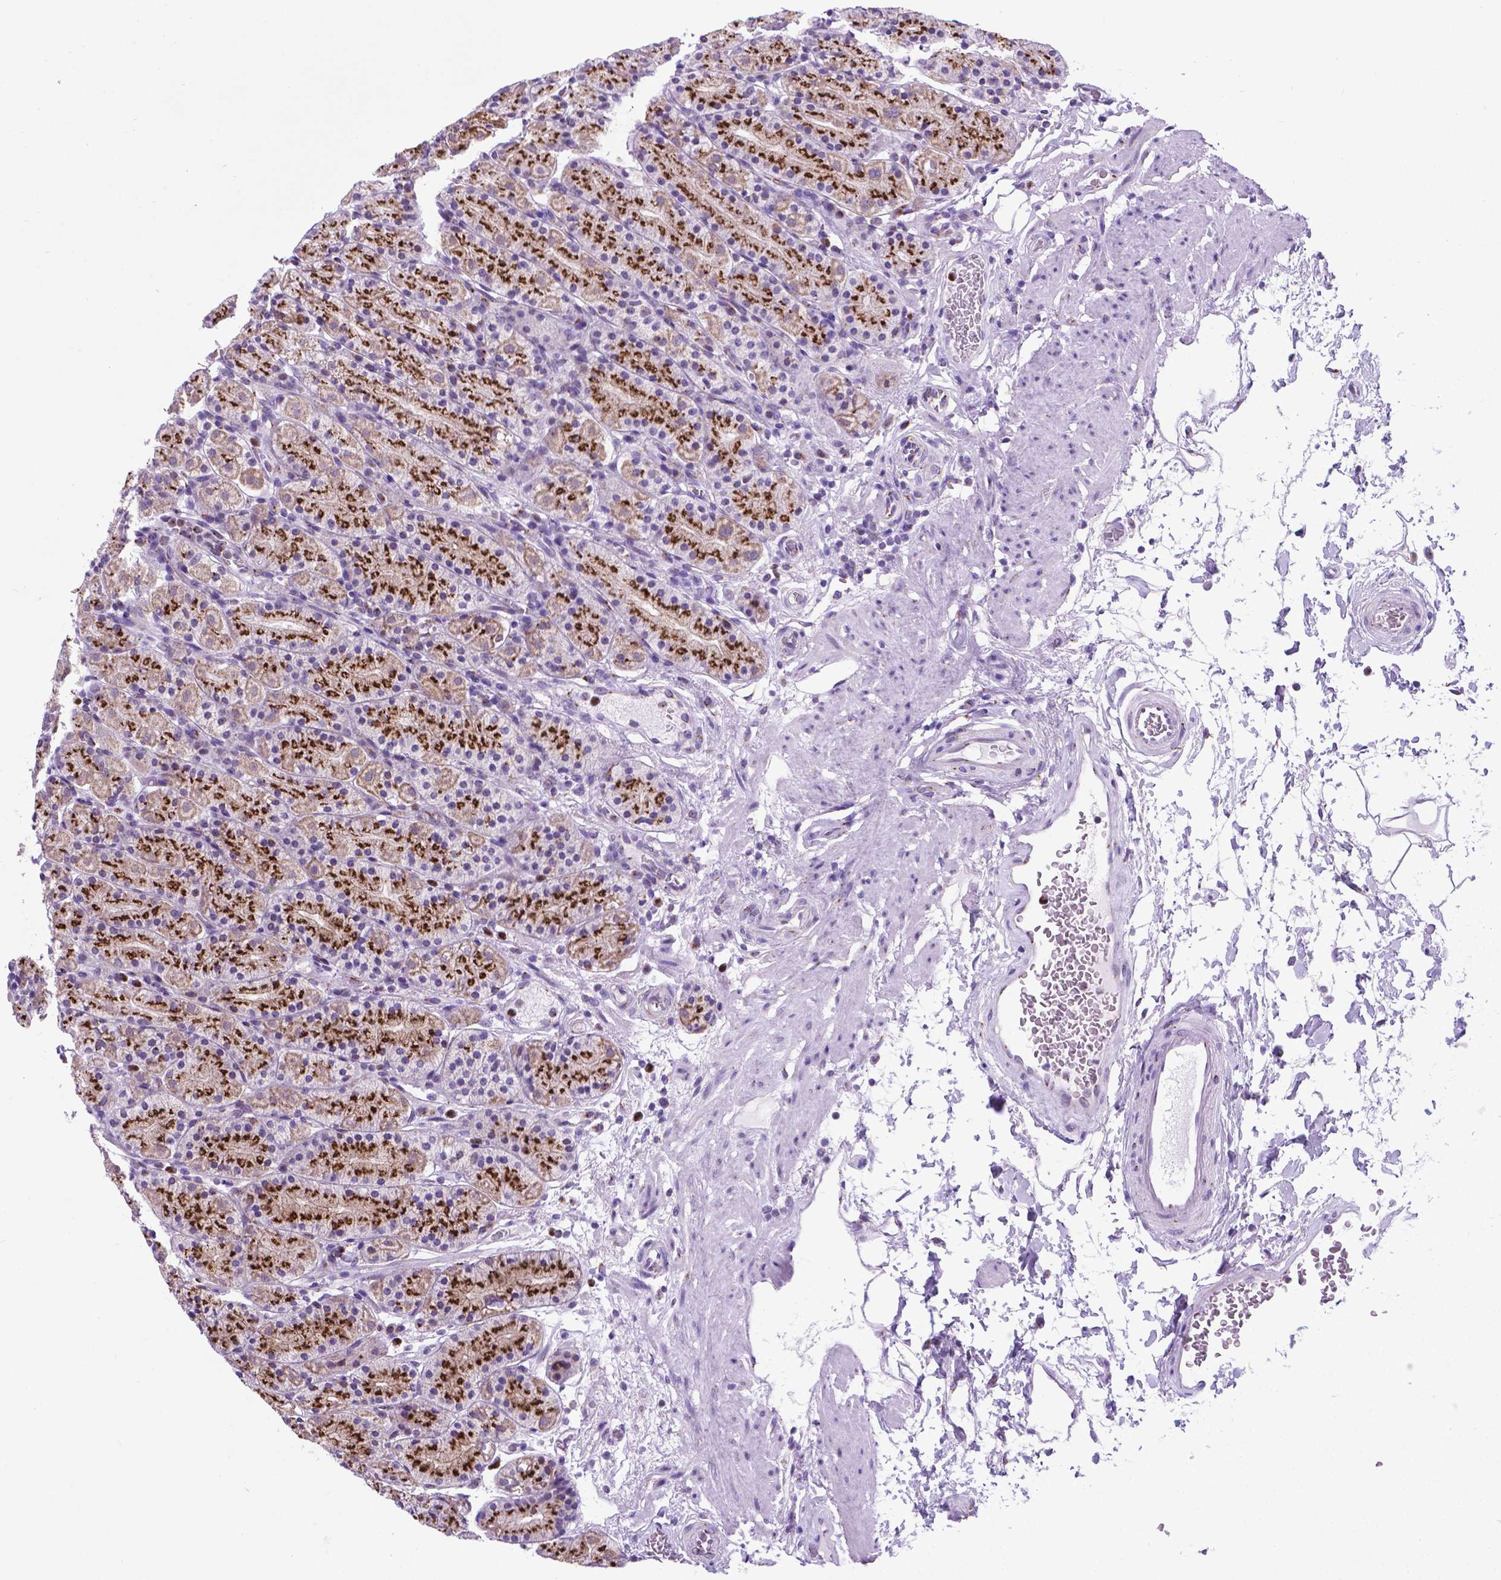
{"staining": {"intensity": "strong", "quantity": "25%-75%", "location": "cytoplasmic/membranous"}, "tissue": "stomach", "cell_type": "Glandular cells", "image_type": "normal", "snomed": [{"axis": "morphology", "description": "Normal tissue, NOS"}, {"axis": "topography", "description": "Stomach, upper"}, {"axis": "topography", "description": "Stomach"}], "caption": "The histopathology image displays staining of normal stomach, revealing strong cytoplasmic/membranous protein positivity (brown color) within glandular cells. (DAB IHC, brown staining for protein, blue staining for nuclei).", "gene": "MRPL10", "patient": {"sex": "male", "age": 62}}